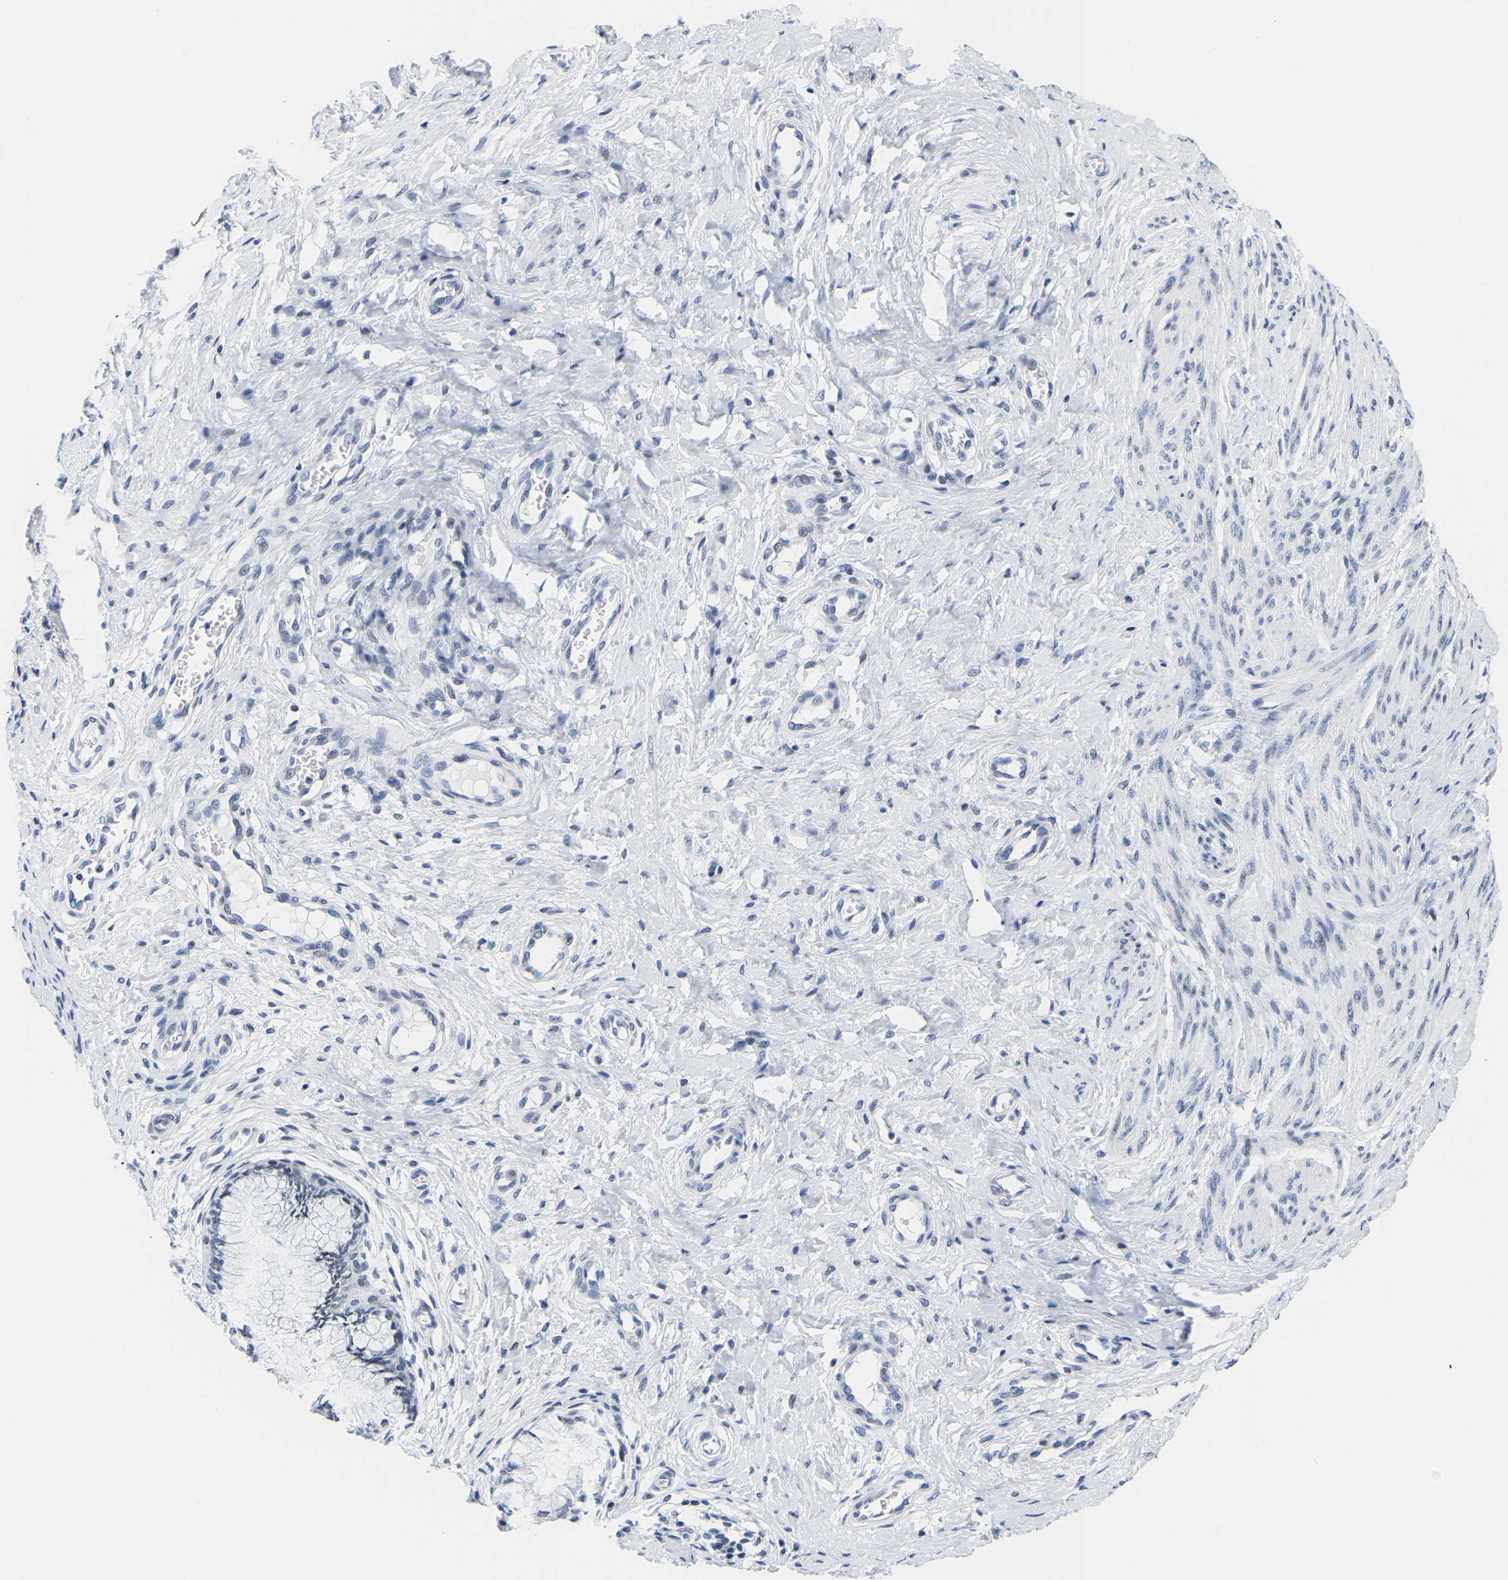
{"staining": {"intensity": "negative", "quantity": "none", "location": "none"}, "tissue": "cervix", "cell_type": "Glandular cells", "image_type": "normal", "snomed": [{"axis": "morphology", "description": "Normal tissue, NOS"}, {"axis": "topography", "description": "Cervix"}], "caption": "IHC photomicrograph of unremarkable human cervix stained for a protein (brown), which reveals no staining in glandular cells.", "gene": "UPK3A", "patient": {"sex": "female", "age": 55}}